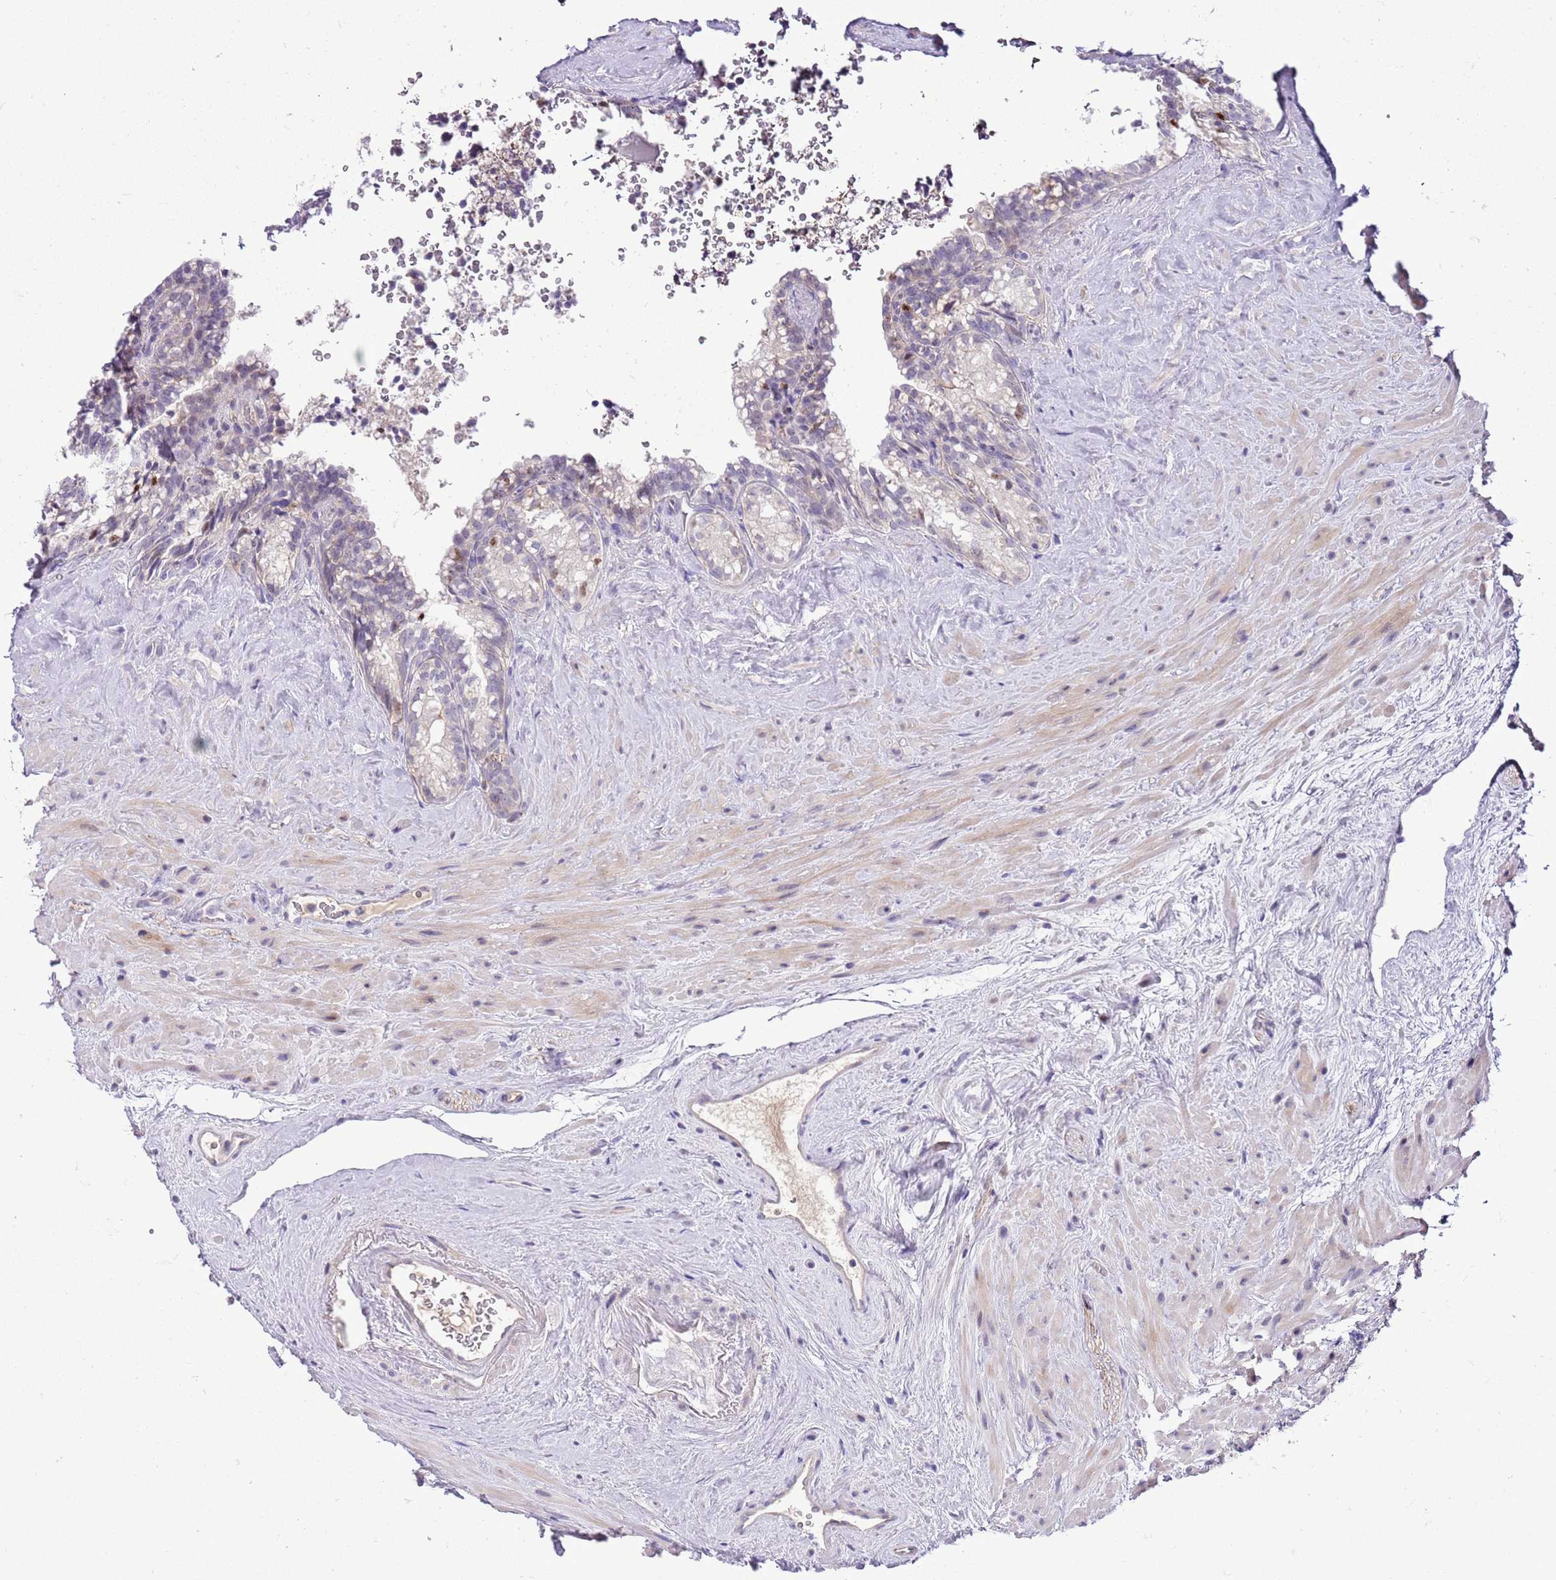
{"staining": {"intensity": "weak", "quantity": "<25%", "location": "cytoplasmic/membranous"}, "tissue": "seminal vesicle", "cell_type": "Glandular cells", "image_type": "normal", "snomed": [{"axis": "morphology", "description": "Normal tissue, NOS"}, {"axis": "topography", "description": "Prostate"}, {"axis": "topography", "description": "Seminal veicle"}], "caption": "Immunohistochemistry (IHC) photomicrograph of normal seminal vesicle: human seminal vesicle stained with DAB (3,3'-diaminobenzidine) reveals no significant protein staining in glandular cells.", "gene": "FBRSL1", "patient": {"sex": "male", "age": 79}}